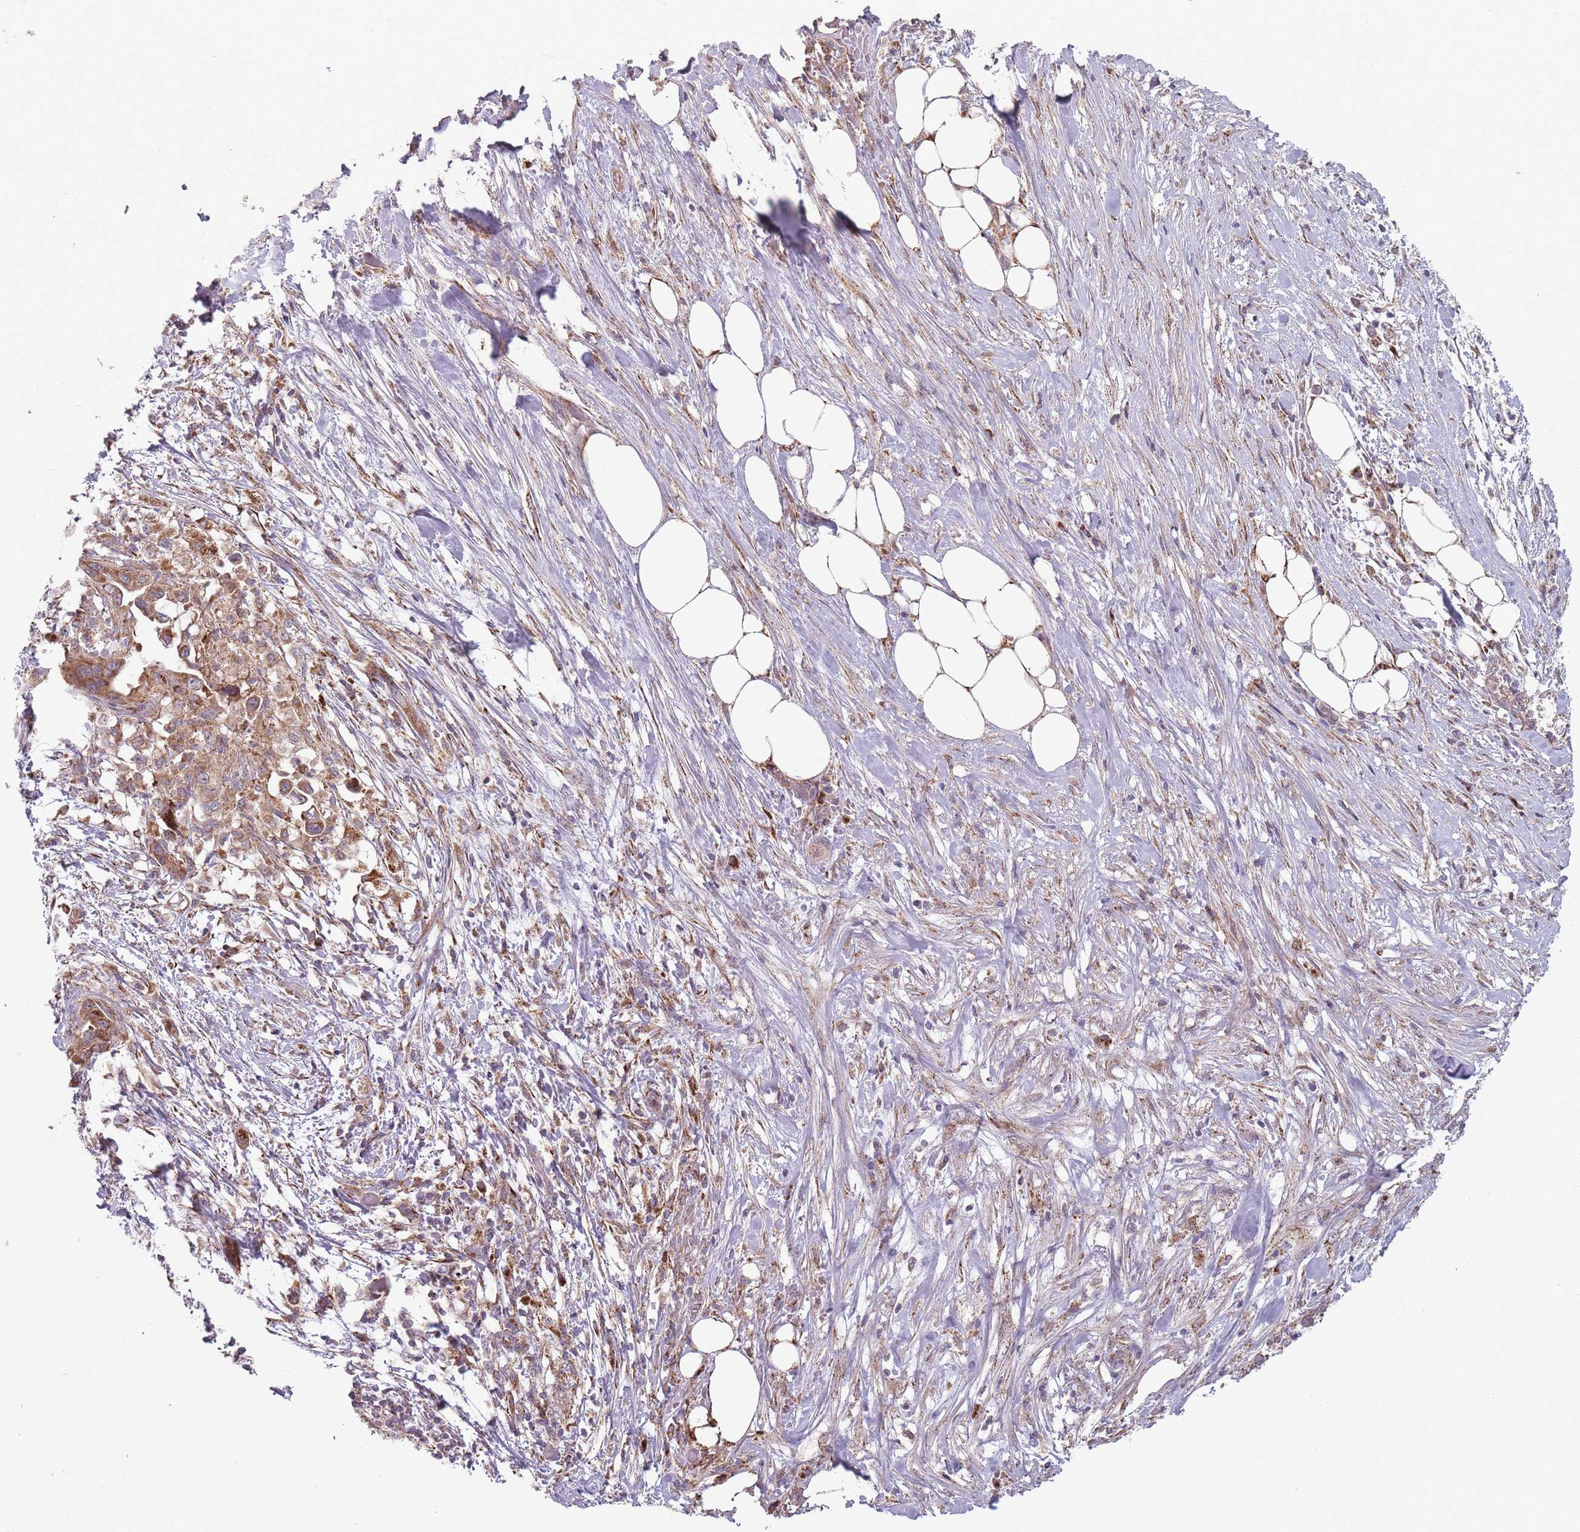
{"staining": {"intensity": "strong", "quantity": "25%-75%", "location": "cytoplasmic/membranous"}, "tissue": "pancreatic cancer", "cell_type": "Tumor cells", "image_type": "cancer", "snomed": [{"axis": "morphology", "description": "Adenocarcinoma, NOS"}, {"axis": "topography", "description": "Pancreas"}], "caption": "Immunohistochemical staining of adenocarcinoma (pancreatic) displays high levels of strong cytoplasmic/membranous protein staining in approximately 25%-75% of tumor cells. (DAB (3,3'-diaminobenzidine) IHC, brown staining for protein, blue staining for nuclei).", "gene": "OR10Q1", "patient": {"sex": "male", "age": 58}}